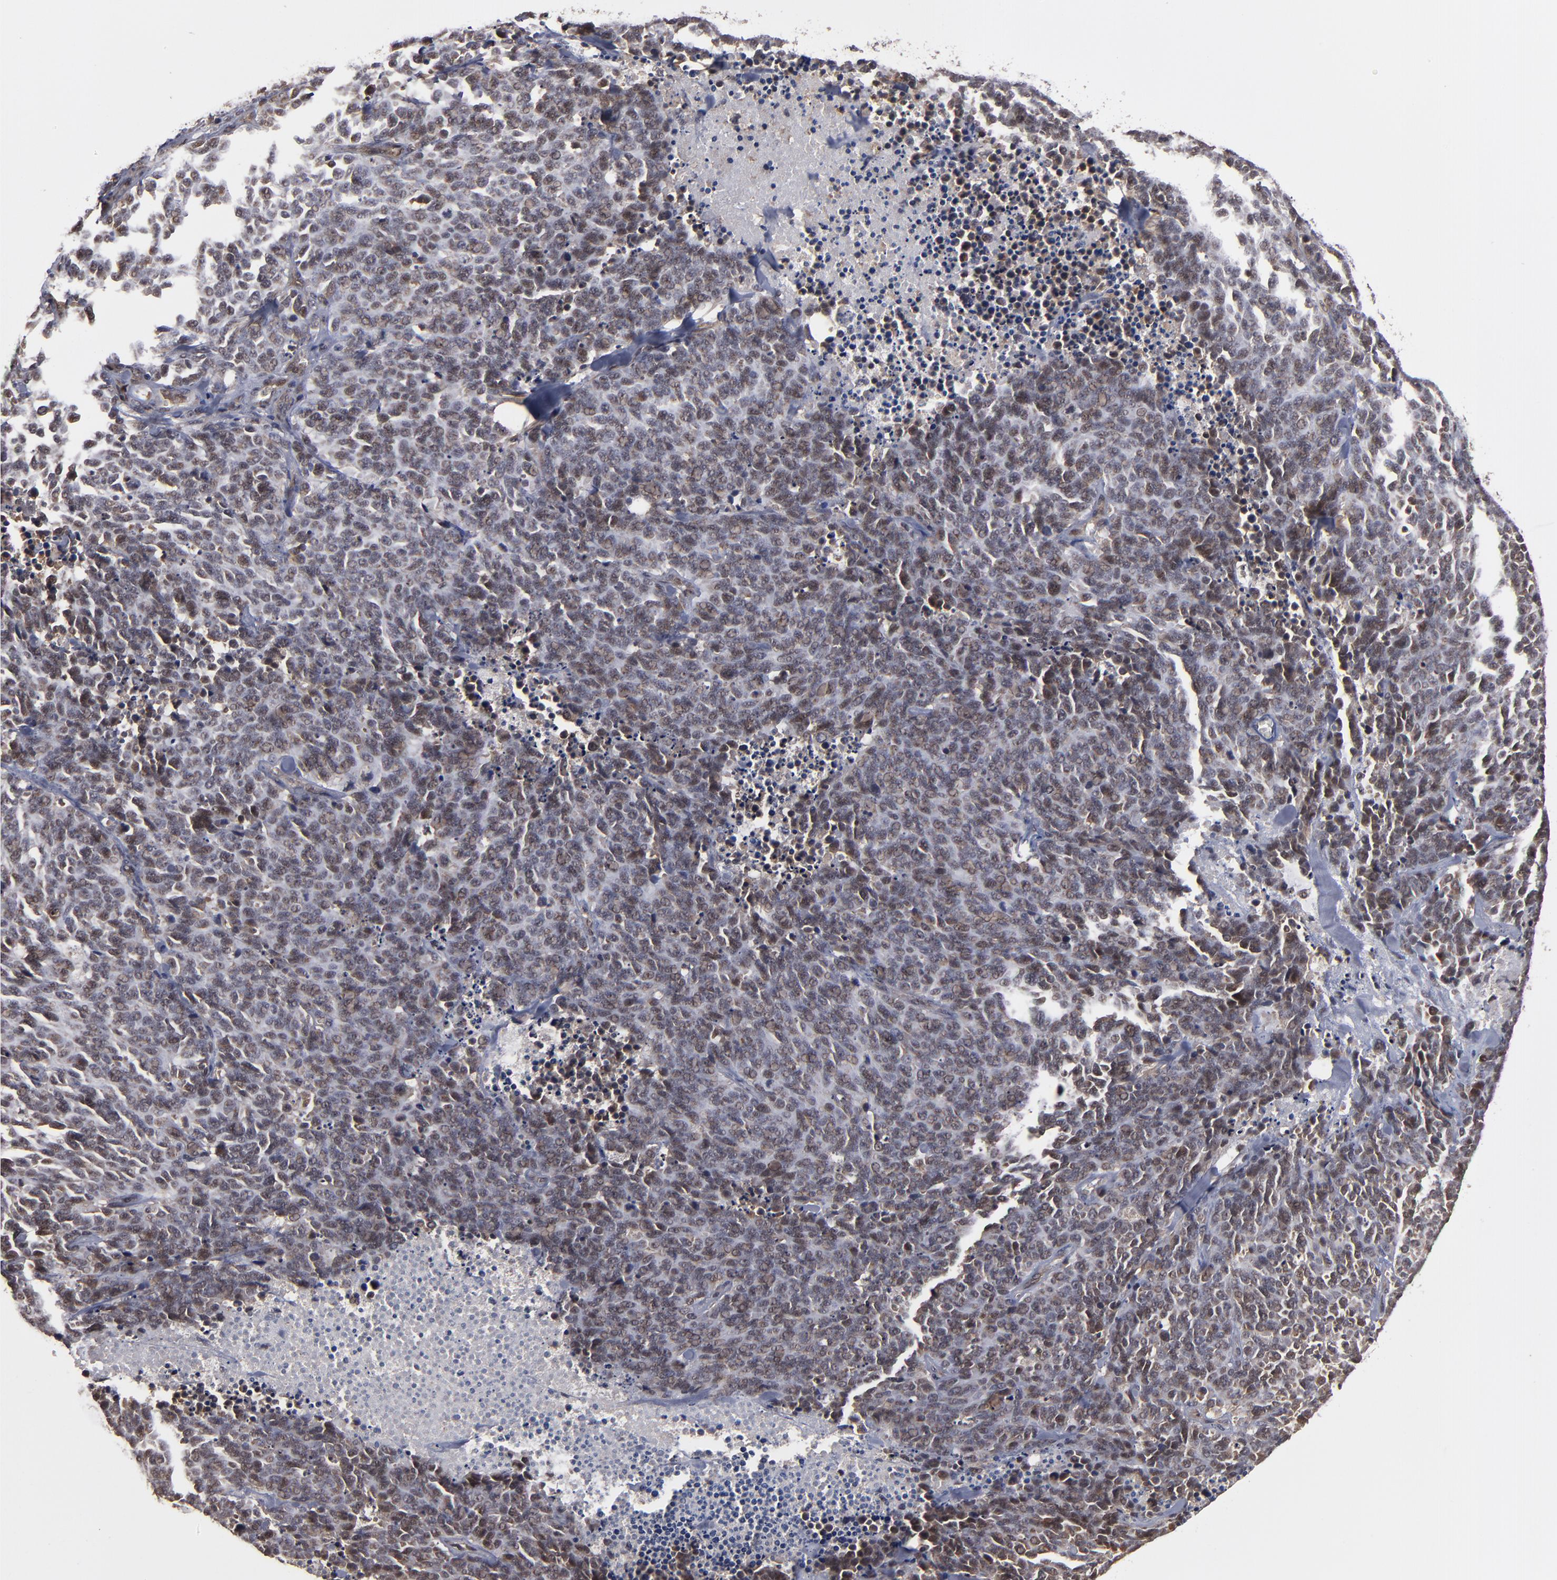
{"staining": {"intensity": "moderate", "quantity": "25%-75%", "location": "nuclear"}, "tissue": "lung cancer", "cell_type": "Tumor cells", "image_type": "cancer", "snomed": [{"axis": "morphology", "description": "Neoplasm, malignant, NOS"}, {"axis": "topography", "description": "Lung"}], "caption": "Lung neoplasm (malignant) tissue reveals moderate nuclear expression in approximately 25%-75% of tumor cells, visualized by immunohistochemistry.", "gene": "CUL5", "patient": {"sex": "female", "age": 58}}